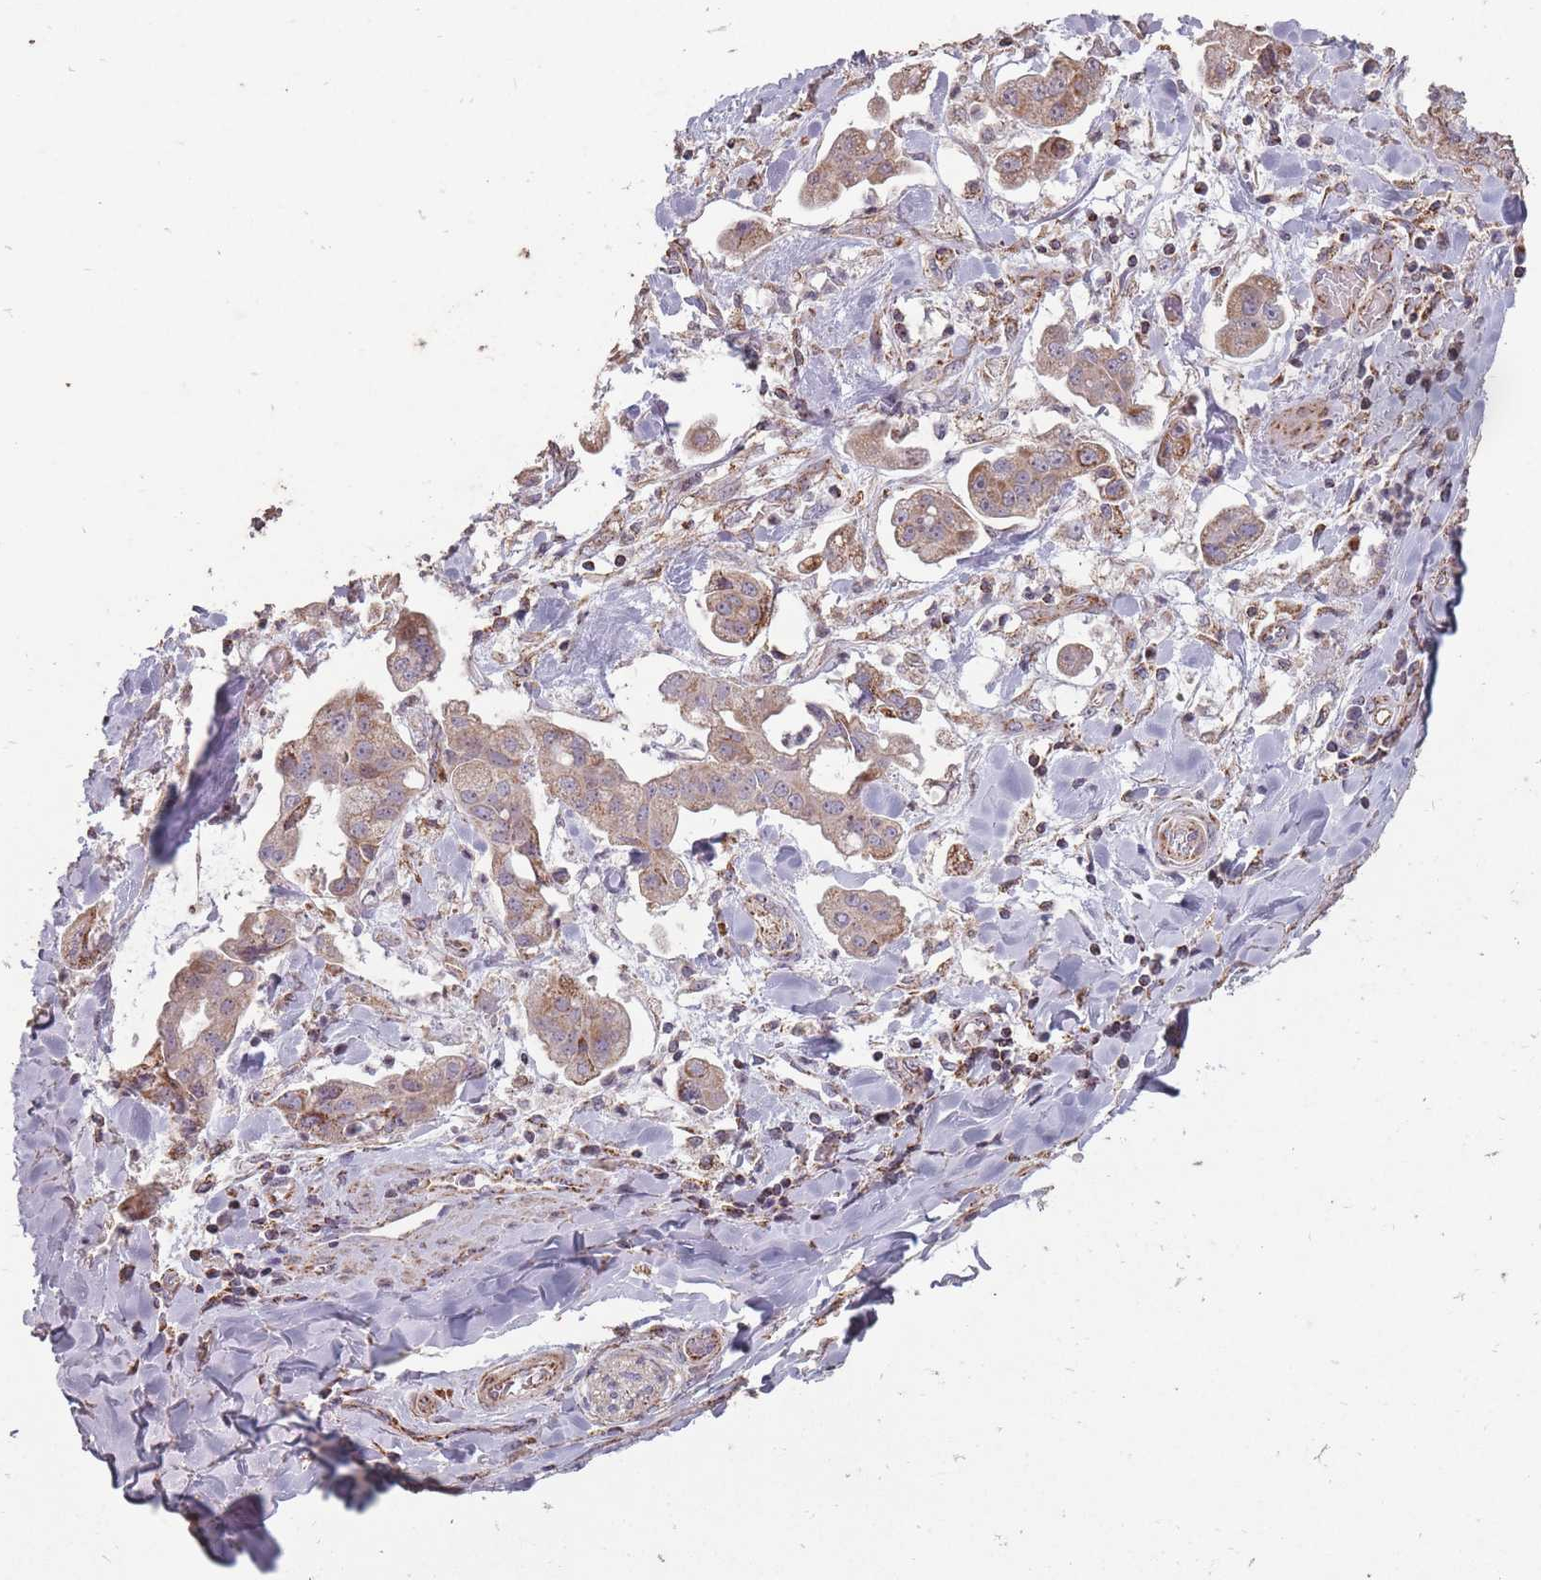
{"staining": {"intensity": "weak", "quantity": ">75%", "location": "cytoplasmic/membranous"}, "tissue": "stomach cancer", "cell_type": "Tumor cells", "image_type": "cancer", "snomed": [{"axis": "morphology", "description": "Adenocarcinoma, NOS"}, {"axis": "topography", "description": "Stomach"}], "caption": "A brown stain labels weak cytoplasmic/membranous staining of a protein in human stomach adenocarcinoma tumor cells.", "gene": "CNOT8", "patient": {"sex": "male", "age": 62}}